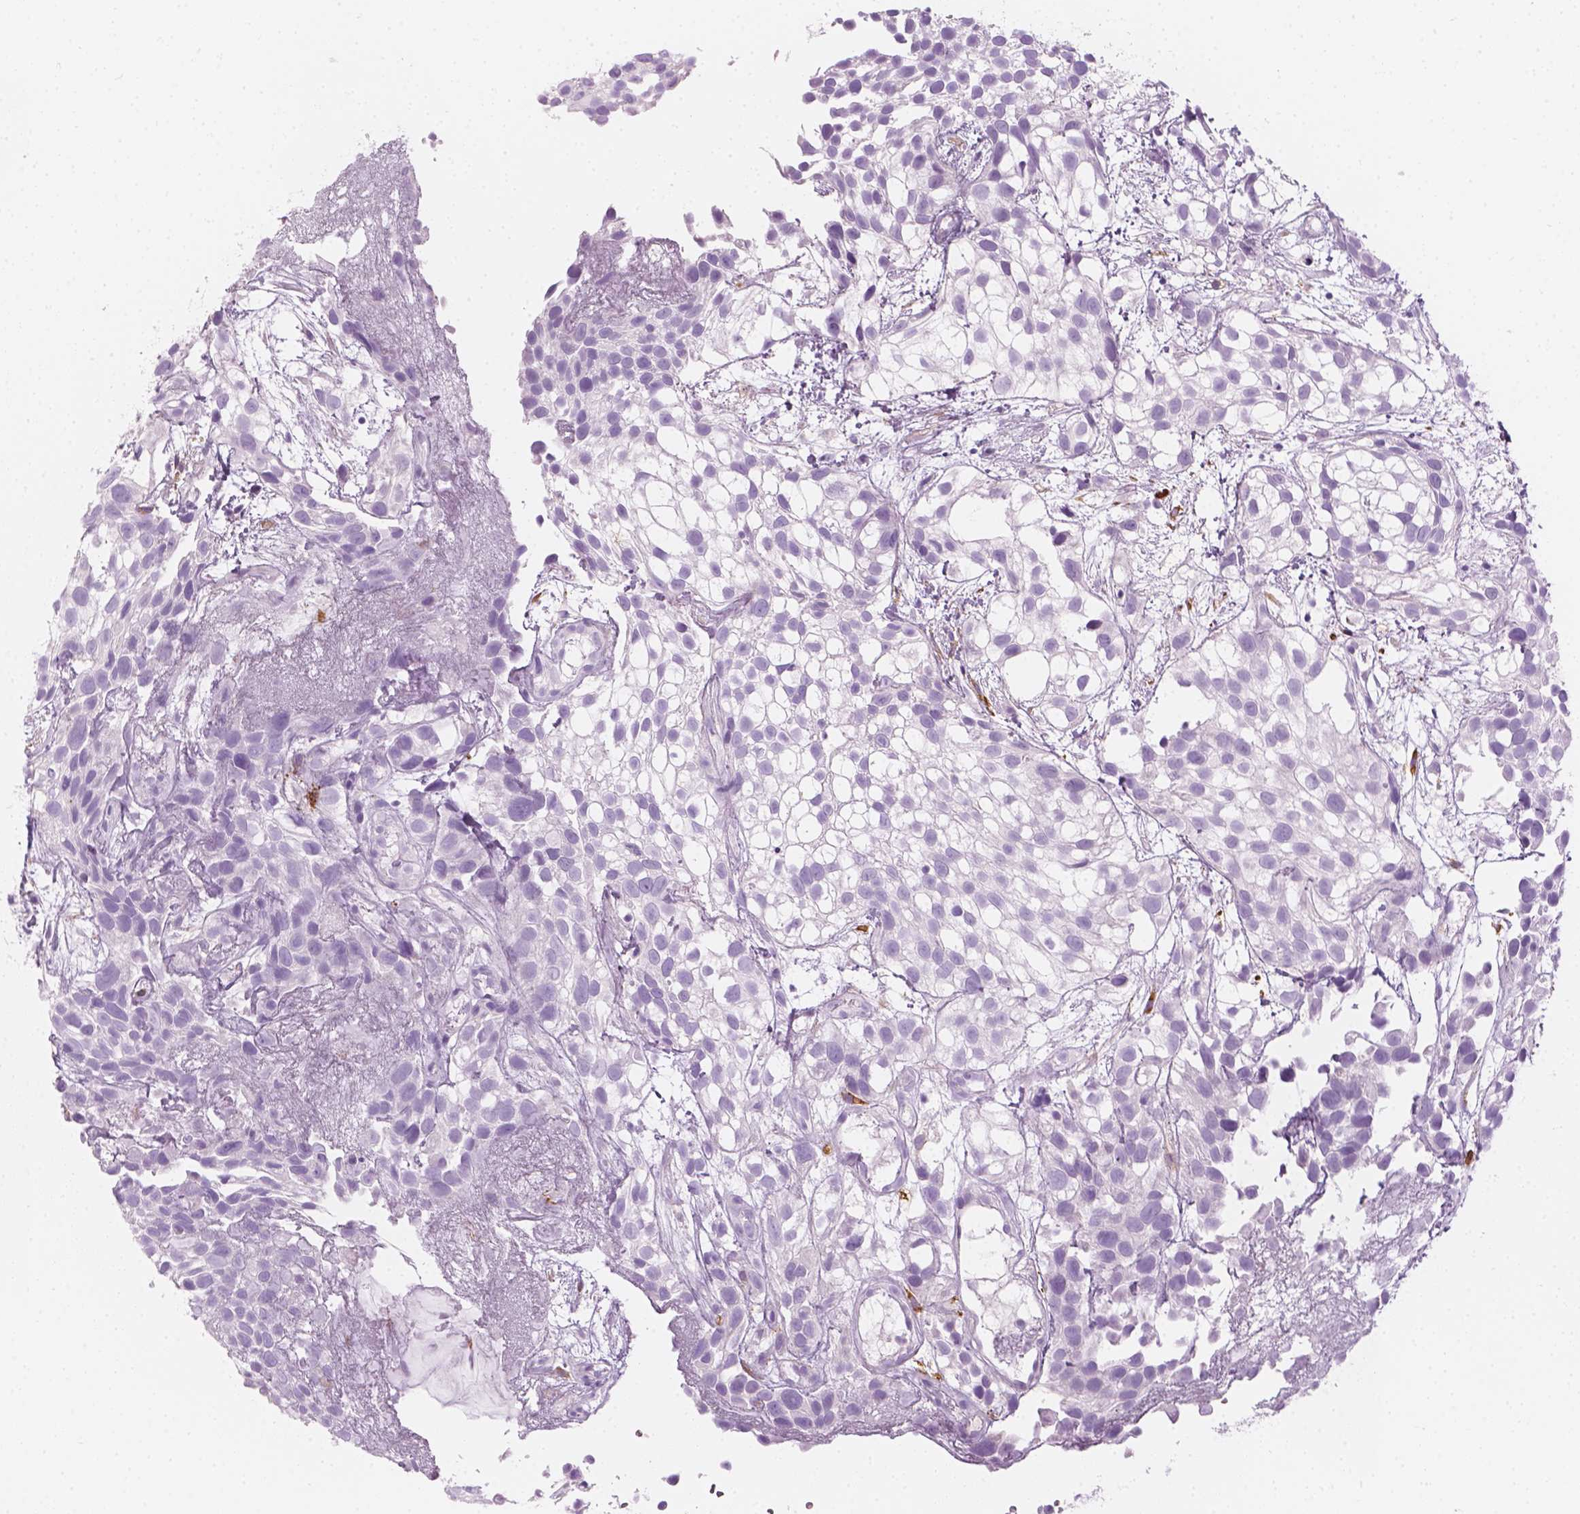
{"staining": {"intensity": "negative", "quantity": "none", "location": "none"}, "tissue": "urothelial cancer", "cell_type": "Tumor cells", "image_type": "cancer", "snomed": [{"axis": "morphology", "description": "Urothelial carcinoma, High grade"}, {"axis": "topography", "description": "Urinary bladder"}], "caption": "DAB immunohistochemical staining of high-grade urothelial carcinoma displays no significant staining in tumor cells.", "gene": "CES1", "patient": {"sex": "male", "age": 56}}